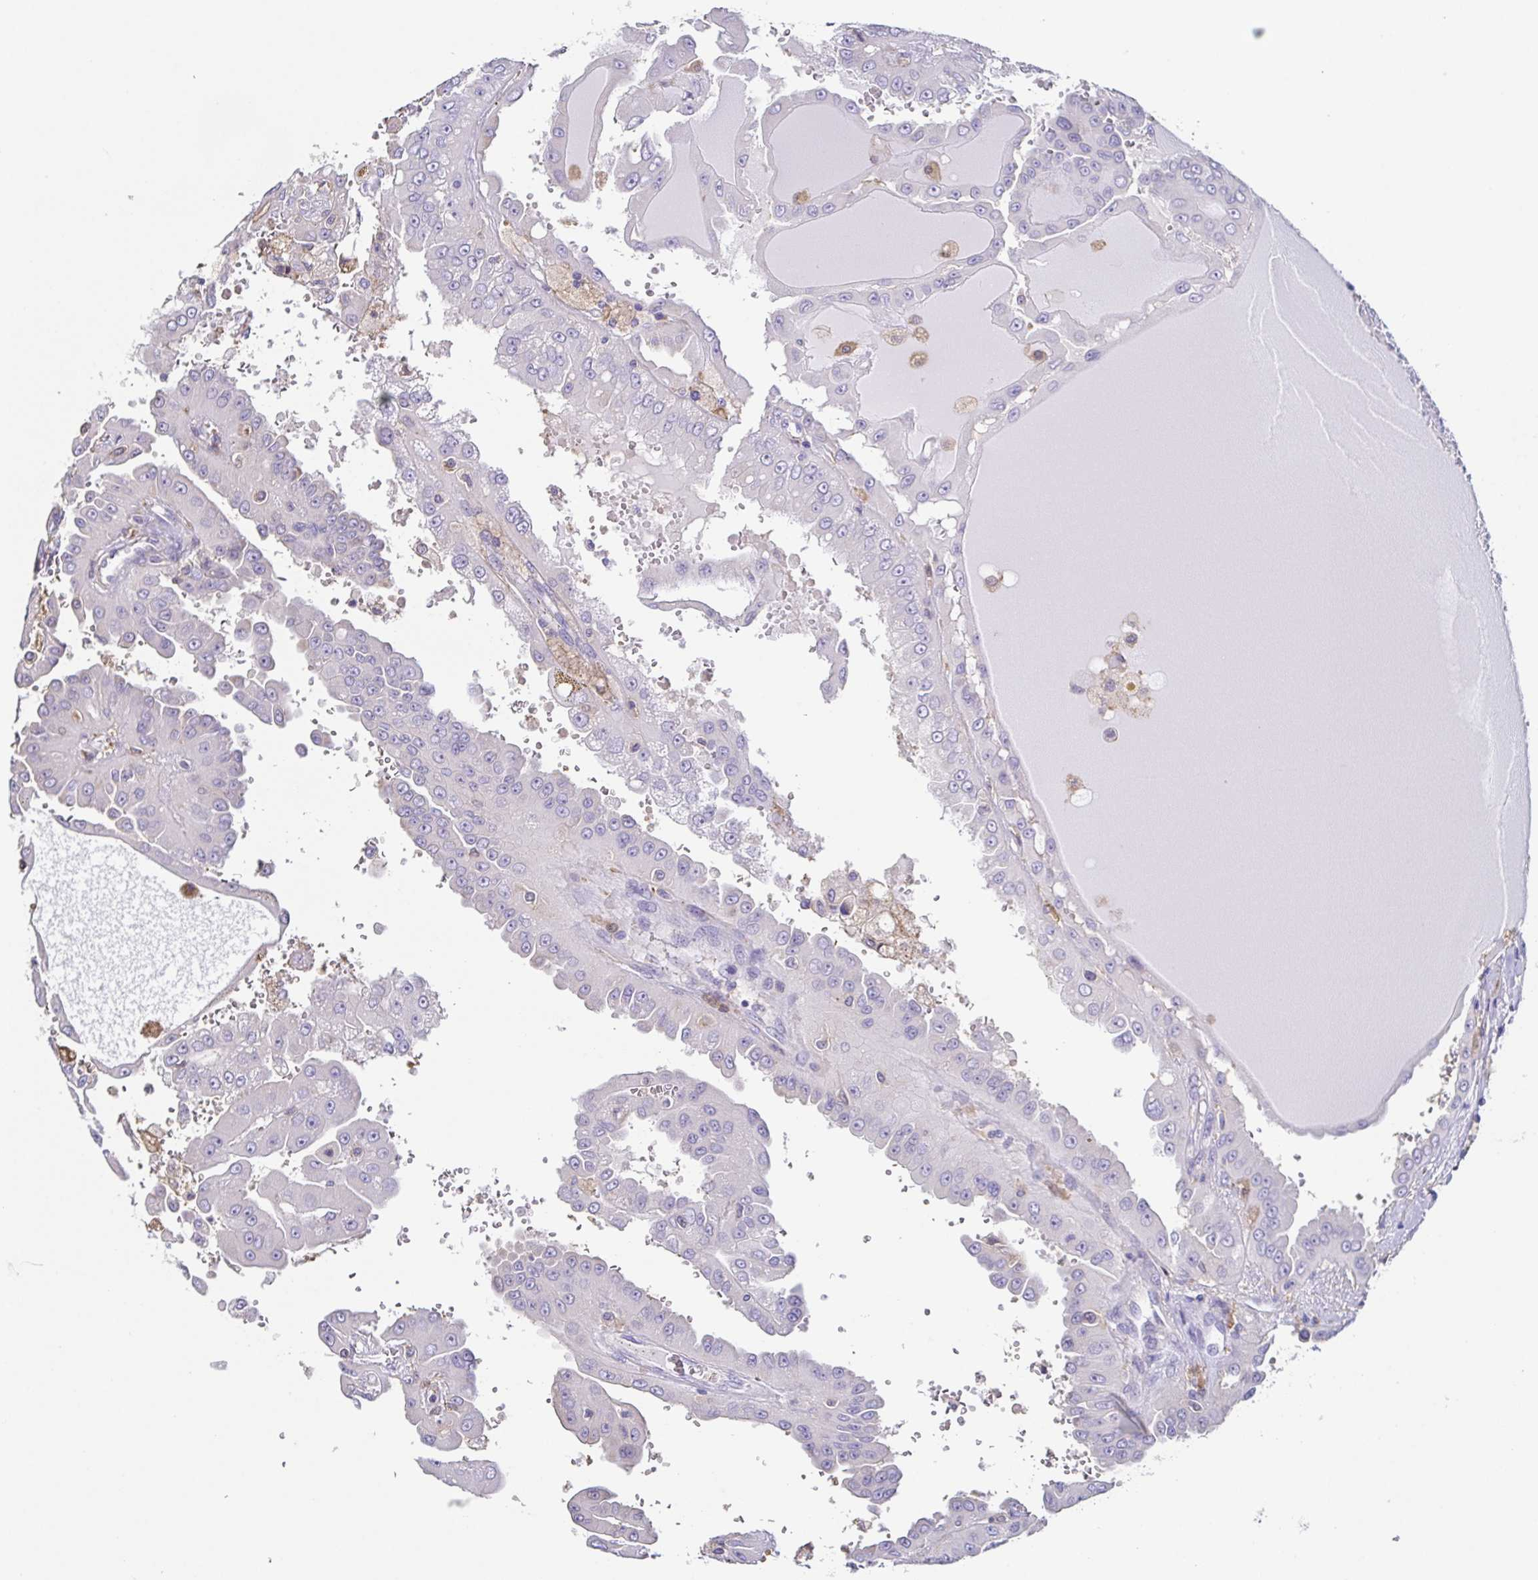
{"staining": {"intensity": "negative", "quantity": "none", "location": "none"}, "tissue": "renal cancer", "cell_type": "Tumor cells", "image_type": "cancer", "snomed": [{"axis": "morphology", "description": "Adenocarcinoma, NOS"}, {"axis": "topography", "description": "Kidney"}], "caption": "Renal cancer stained for a protein using IHC shows no positivity tumor cells.", "gene": "ANXA10", "patient": {"sex": "male", "age": 58}}